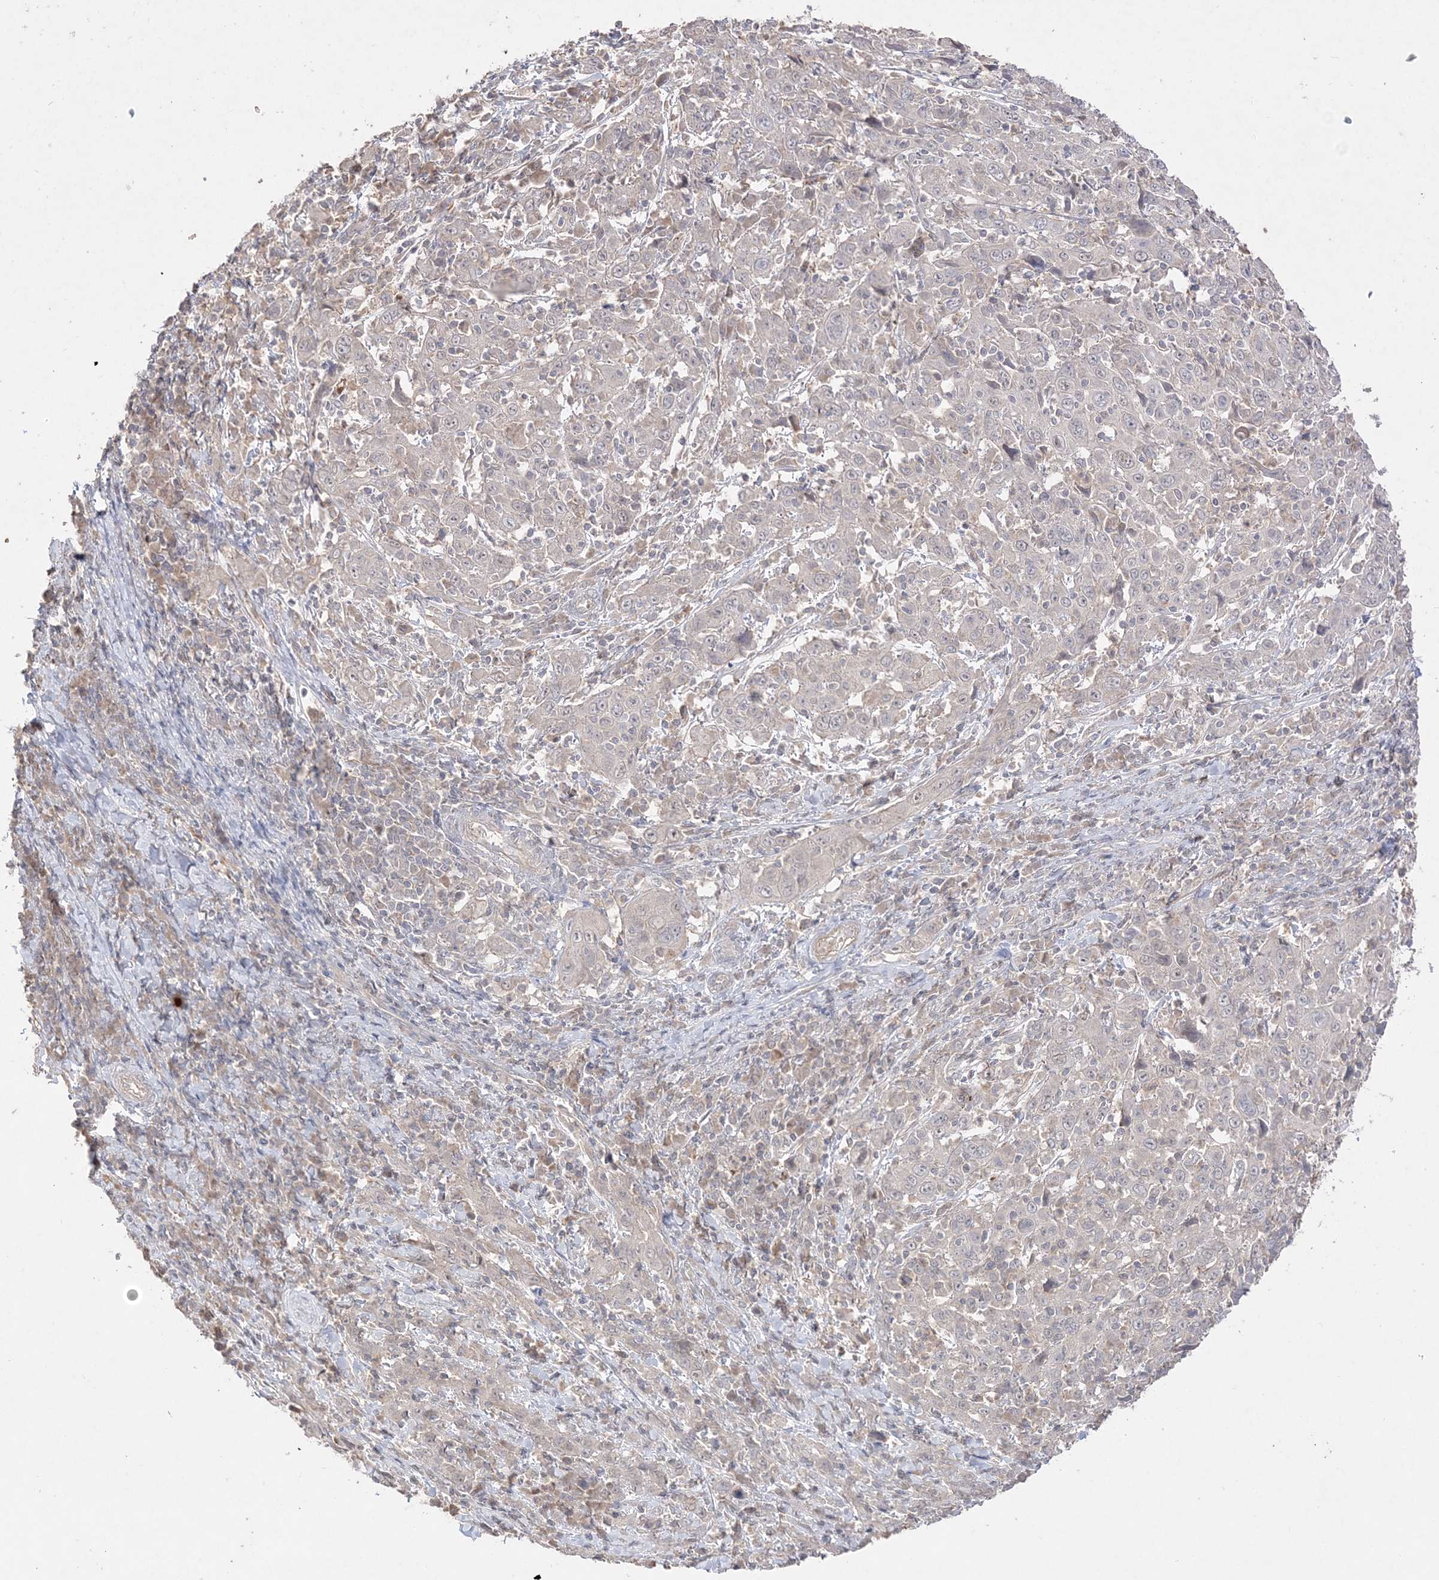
{"staining": {"intensity": "negative", "quantity": "none", "location": "none"}, "tissue": "cervical cancer", "cell_type": "Tumor cells", "image_type": "cancer", "snomed": [{"axis": "morphology", "description": "Squamous cell carcinoma, NOS"}, {"axis": "topography", "description": "Cervix"}], "caption": "This is an immunohistochemistry (IHC) photomicrograph of human squamous cell carcinoma (cervical). There is no staining in tumor cells.", "gene": "SH3BP4", "patient": {"sex": "female", "age": 46}}